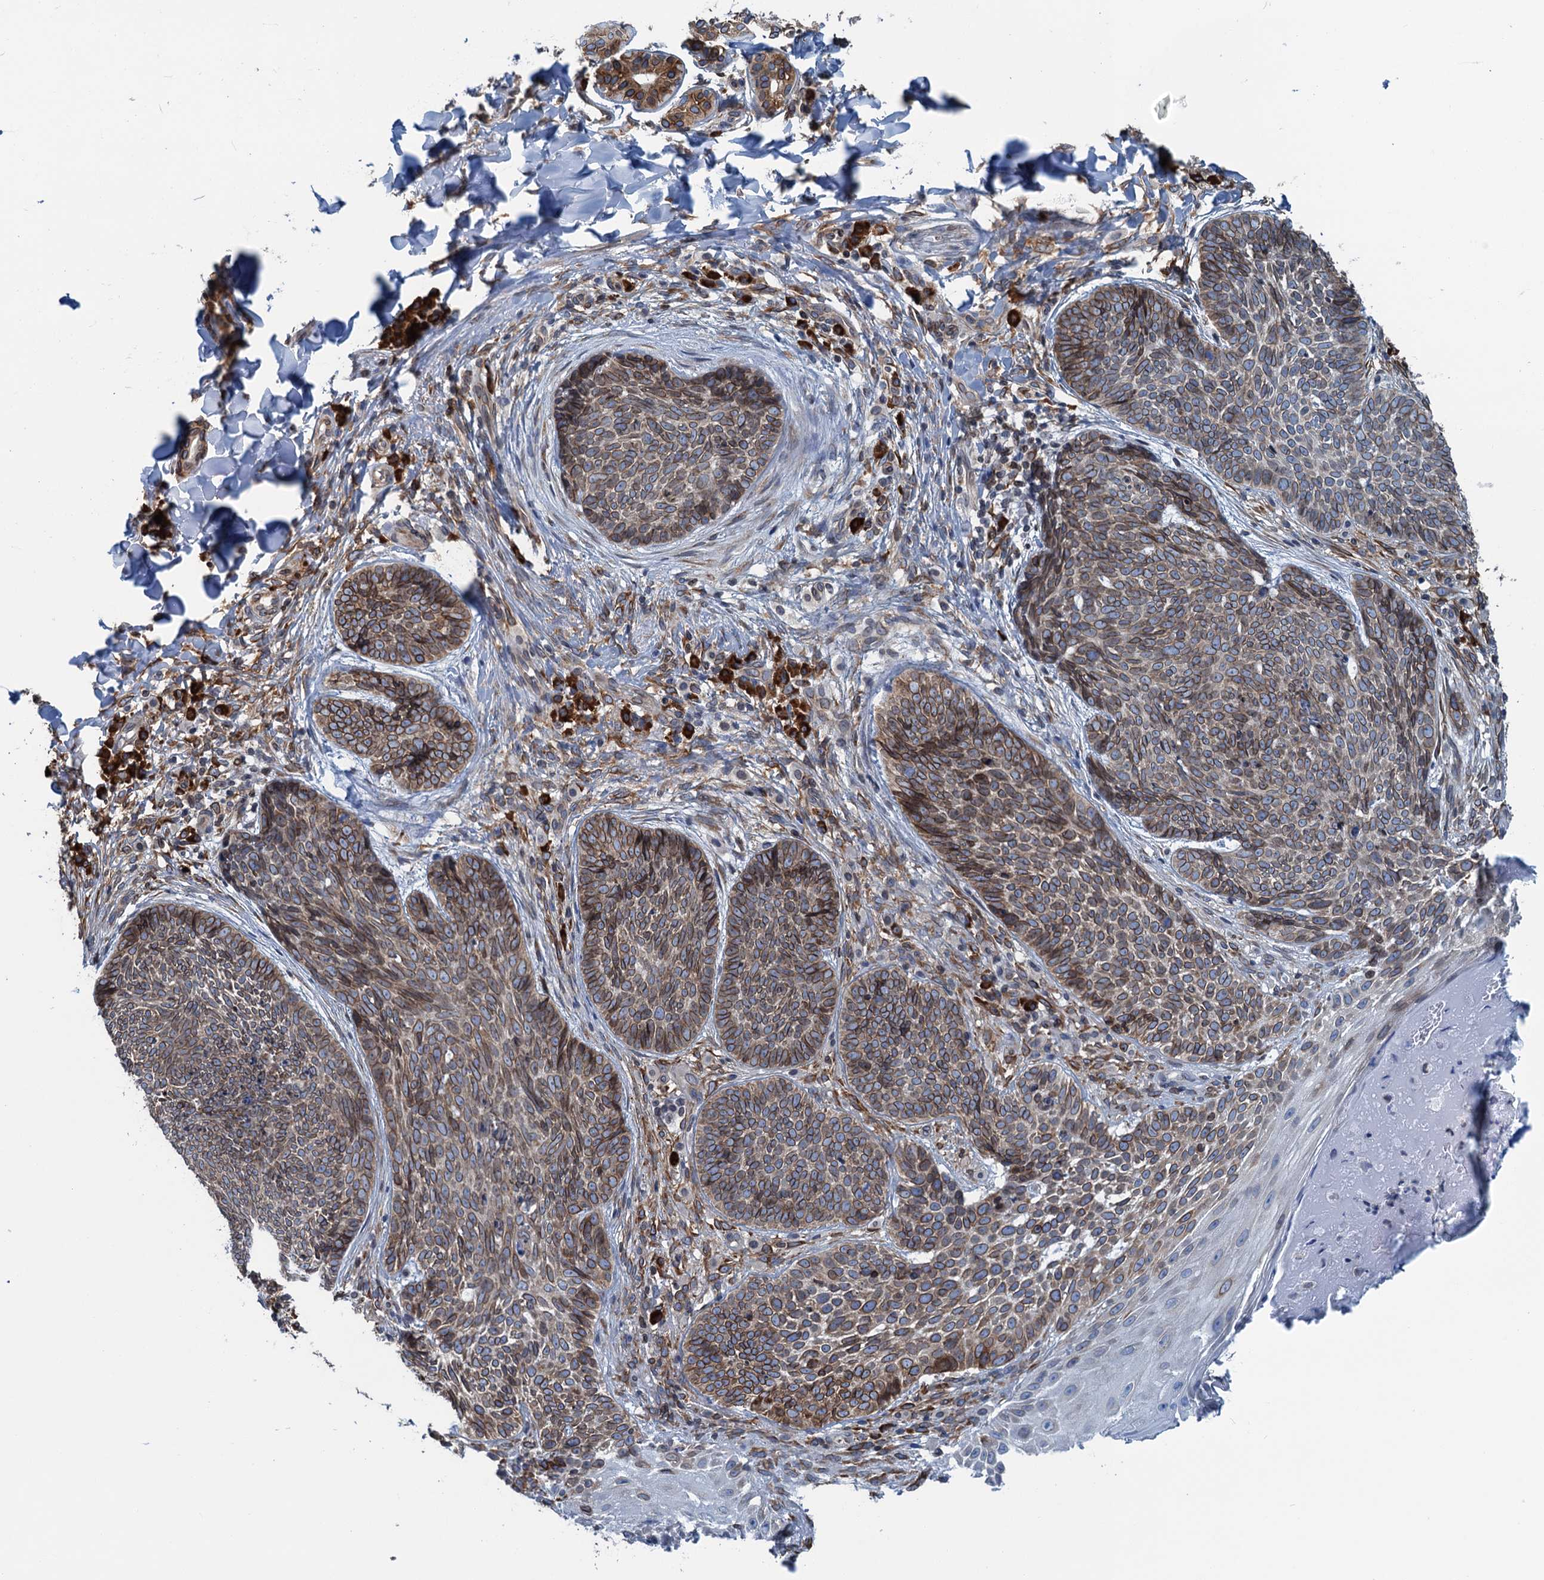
{"staining": {"intensity": "moderate", "quantity": "25%-75%", "location": "cytoplasmic/membranous"}, "tissue": "skin cancer", "cell_type": "Tumor cells", "image_type": "cancer", "snomed": [{"axis": "morphology", "description": "Basal cell carcinoma"}, {"axis": "topography", "description": "Skin"}], "caption": "Immunohistochemical staining of human skin cancer displays moderate cytoplasmic/membranous protein positivity in about 25%-75% of tumor cells.", "gene": "TMEM205", "patient": {"sex": "female", "age": 61}}